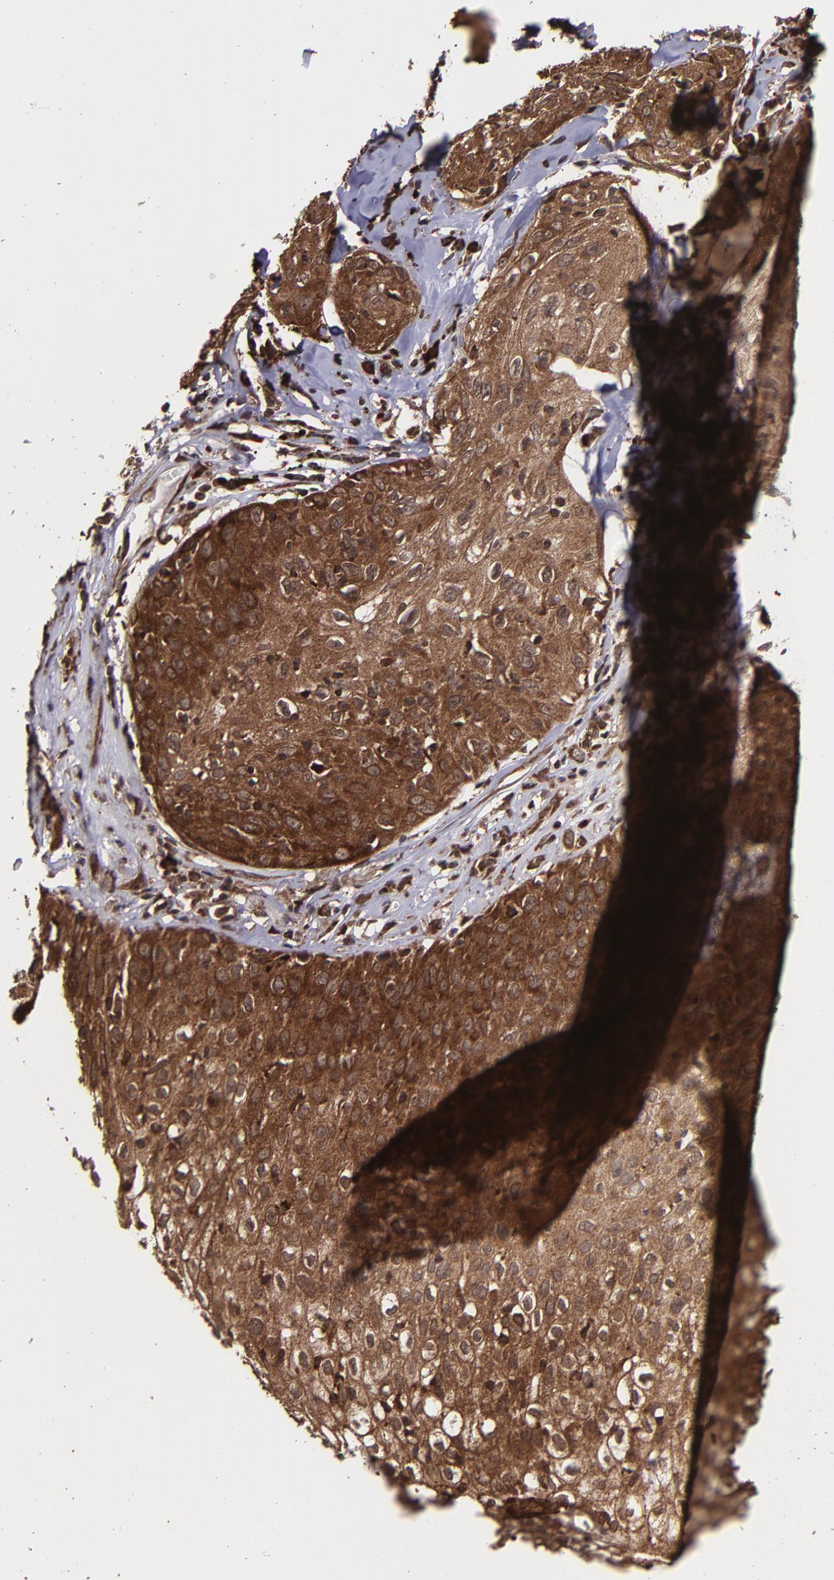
{"staining": {"intensity": "strong", "quantity": ">75%", "location": "cytoplasmic/membranous,nuclear"}, "tissue": "skin cancer", "cell_type": "Tumor cells", "image_type": "cancer", "snomed": [{"axis": "morphology", "description": "Squamous cell carcinoma, NOS"}, {"axis": "topography", "description": "Skin"}], "caption": "Strong cytoplasmic/membranous and nuclear protein staining is appreciated in about >75% of tumor cells in squamous cell carcinoma (skin). The protein is stained brown, and the nuclei are stained in blue (DAB (3,3'-diaminobenzidine) IHC with brightfield microscopy, high magnification).", "gene": "EIF4ENIF1", "patient": {"sex": "male", "age": 65}}